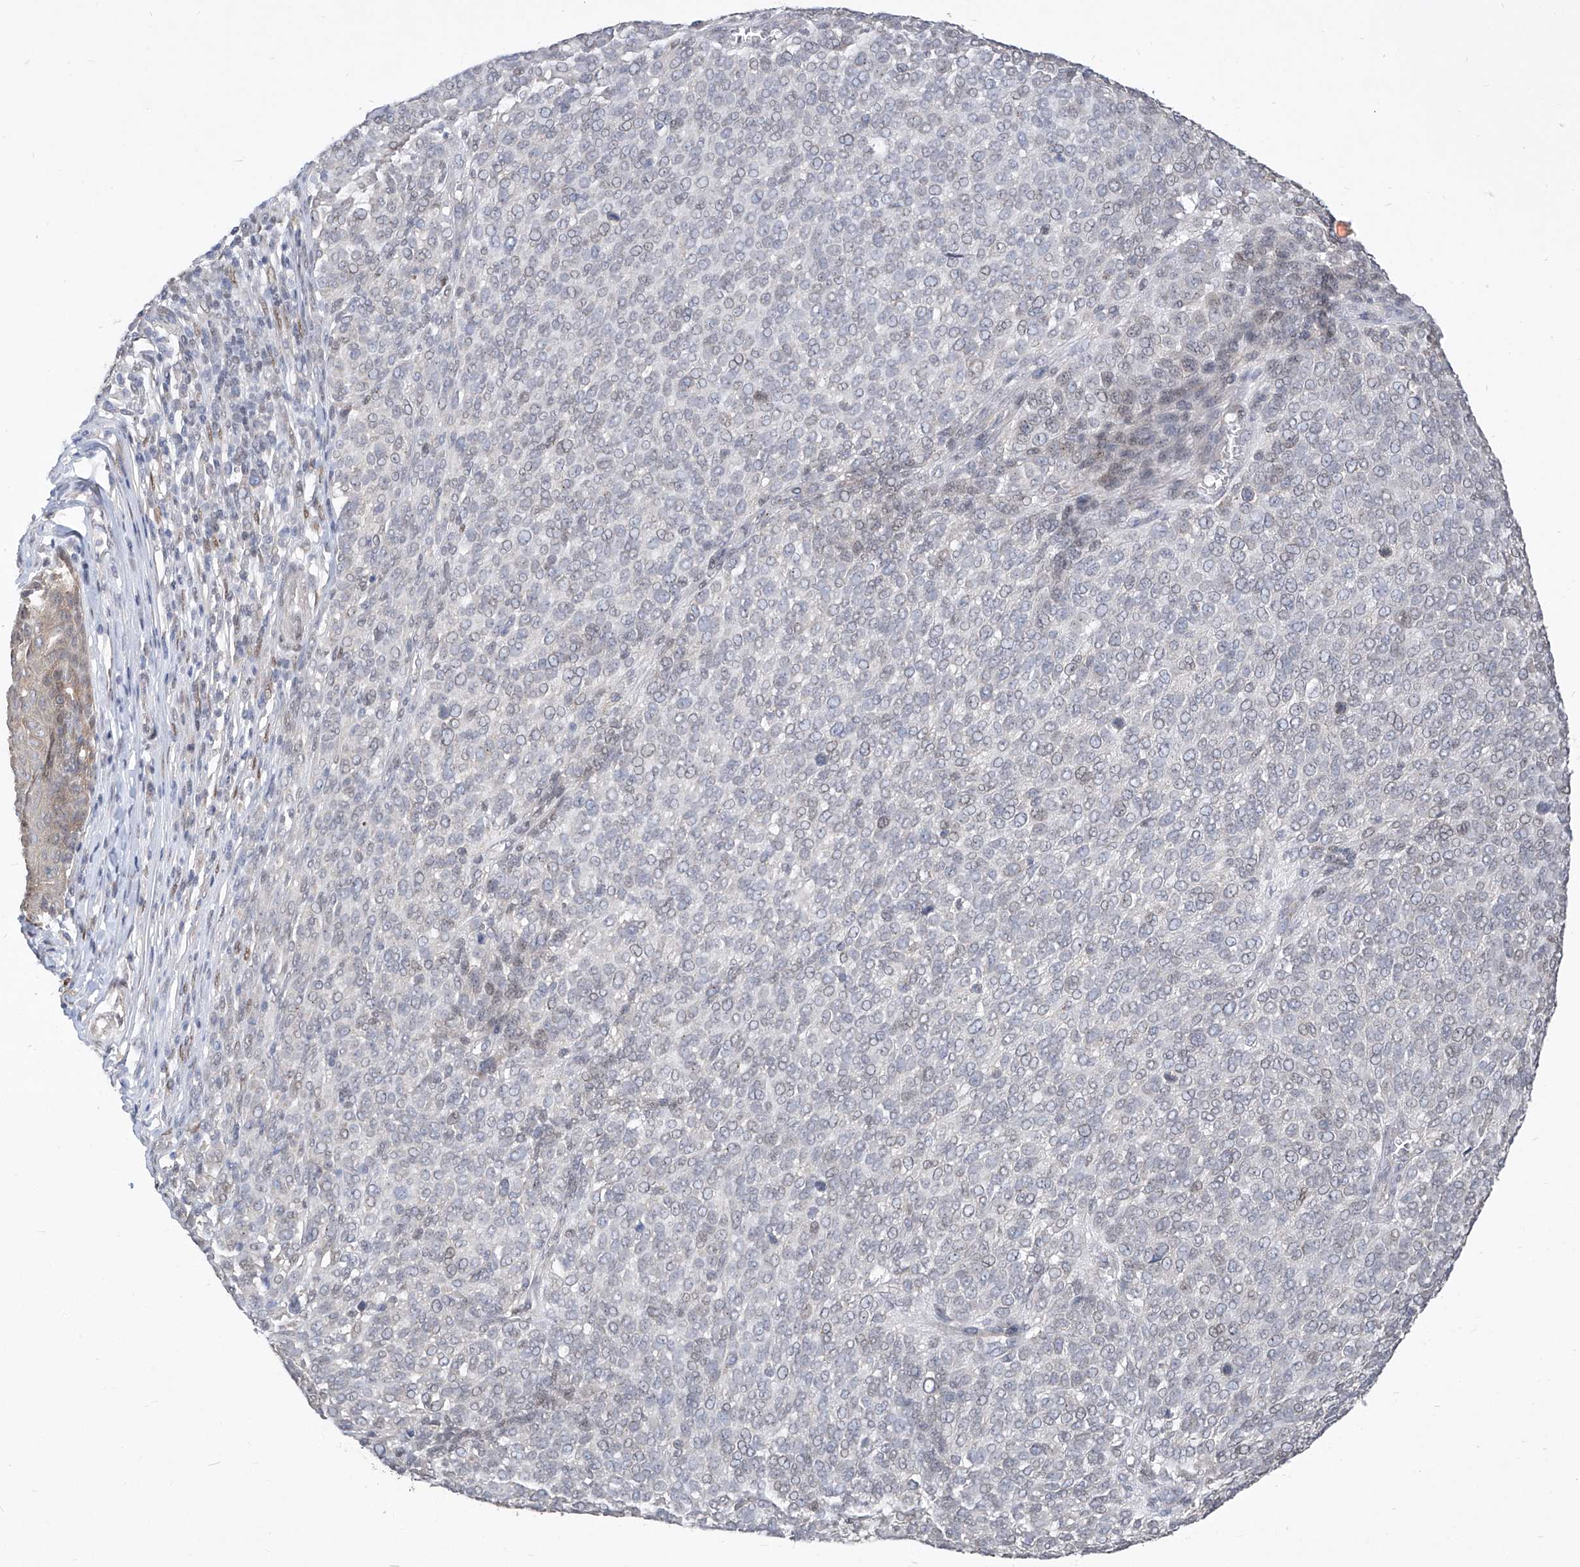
{"staining": {"intensity": "moderate", "quantity": "<25%", "location": "nuclear"}, "tissue": "melanoma", "cell_type": "Tumor cells", "image_type": "cancer", "snomed": [{"axis": "morphology", "description": "Malignant melanoma, NOS"}, {"axis": "topography", "description": "Skin"}], "caption": "Melanoma stained for a protein (brown) exhibits moderate nuclear positive expression in approximately <25% of tumor cells.", "gene": "CETN2", "patient": {"sex": "male", "age": 49}}